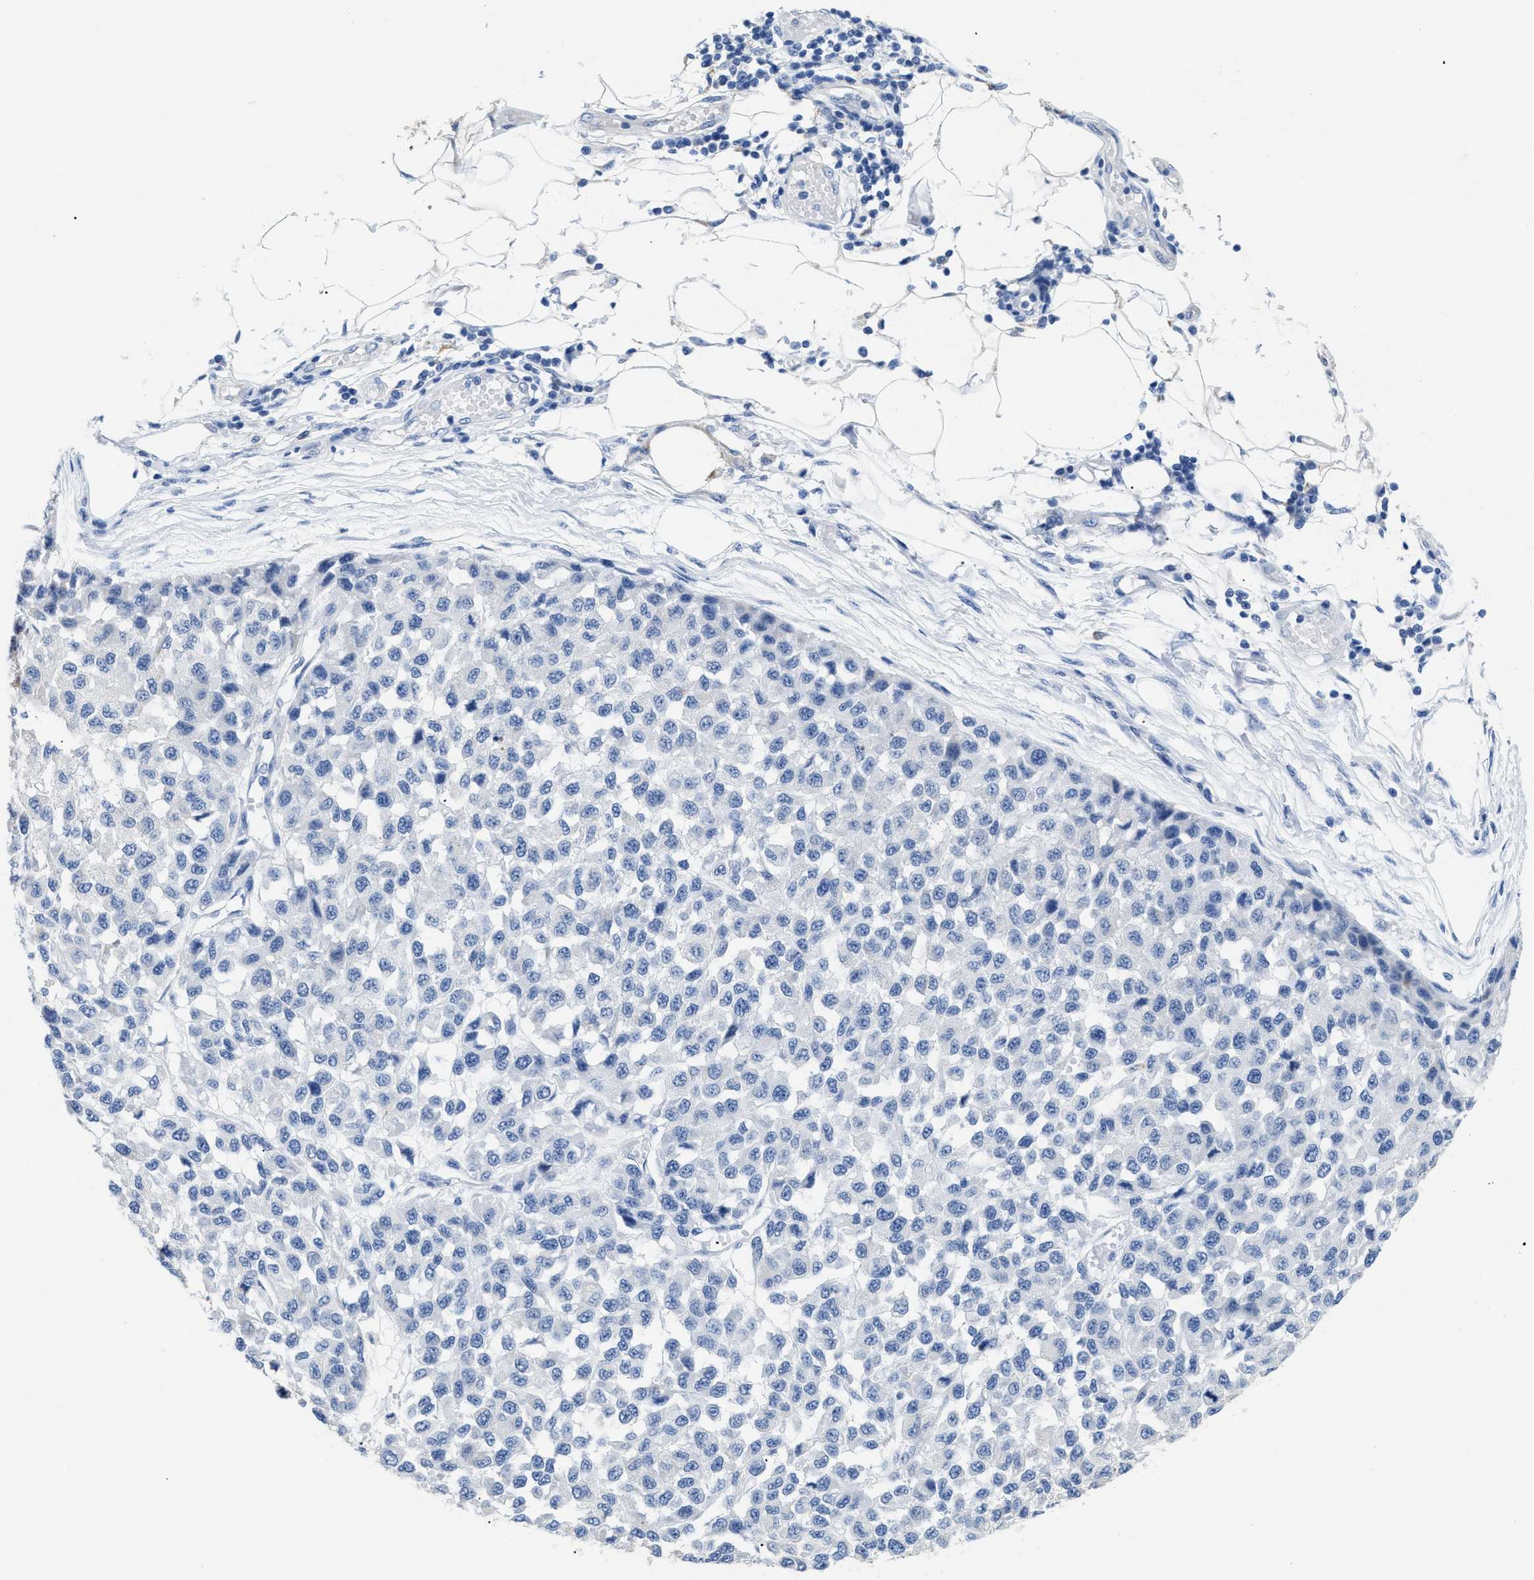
{"staining": {"intensity": "negative", "quantity": "none", "location": "none"}, "tissue": "melanoma", "cell_type": "Tumor cells", "image_type": "cancer", "snomed": [{"axis": "morphology", "description": "Normal tissue, NOS"}, {"axis": "morphology", "description": "Malignant melanoma, NOS"}, {"axis": "topography", "description": "Skin"}], "caption": "A micrograph of melanoma stained for a protein reveals no brown staining in tumor cells.", "gene": "APOBEC2", "patient": {"sex": "male", "age": 62}}